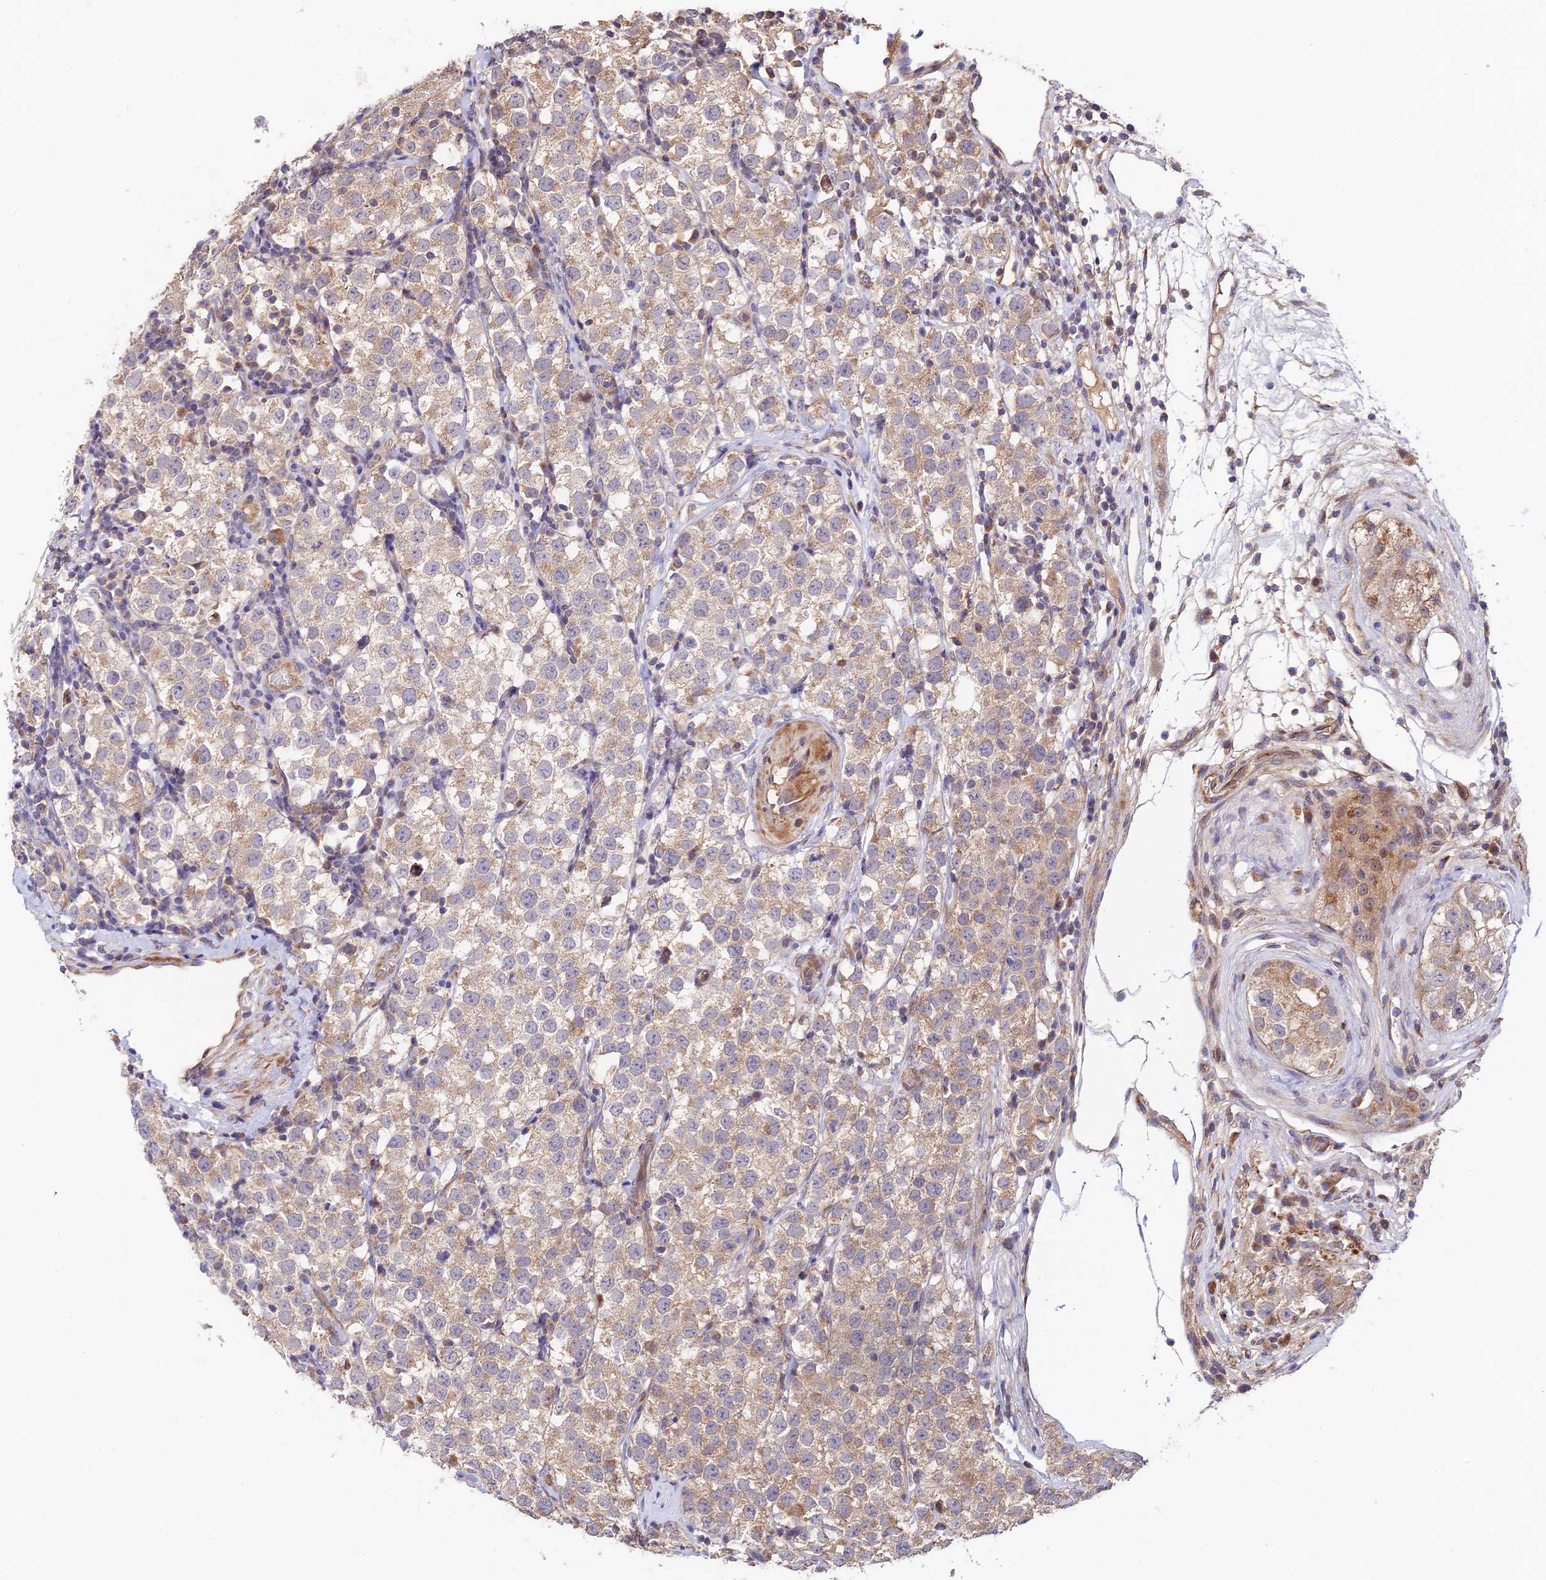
{"staining": {"intensity": "weak", "quantity": "25%-75%", "location": "cytoplasmic/membranous"}, "tissue": "testis cancer", "cell_type": "Tumor cells", "image_type": "cancer", "snomed": [{"axis": "morphology", "description": "Seminoma, NOS"}, {"axis": "topography", "description": "Testis"}], "caption": "Testis seminoma stained for a protein (brown) shows weak cytoplasmic/membranous positive expression in about 25%-75% of tumor cells.", "gene": "C3orf20", "patient": {"sex": "male", "age": 34}}